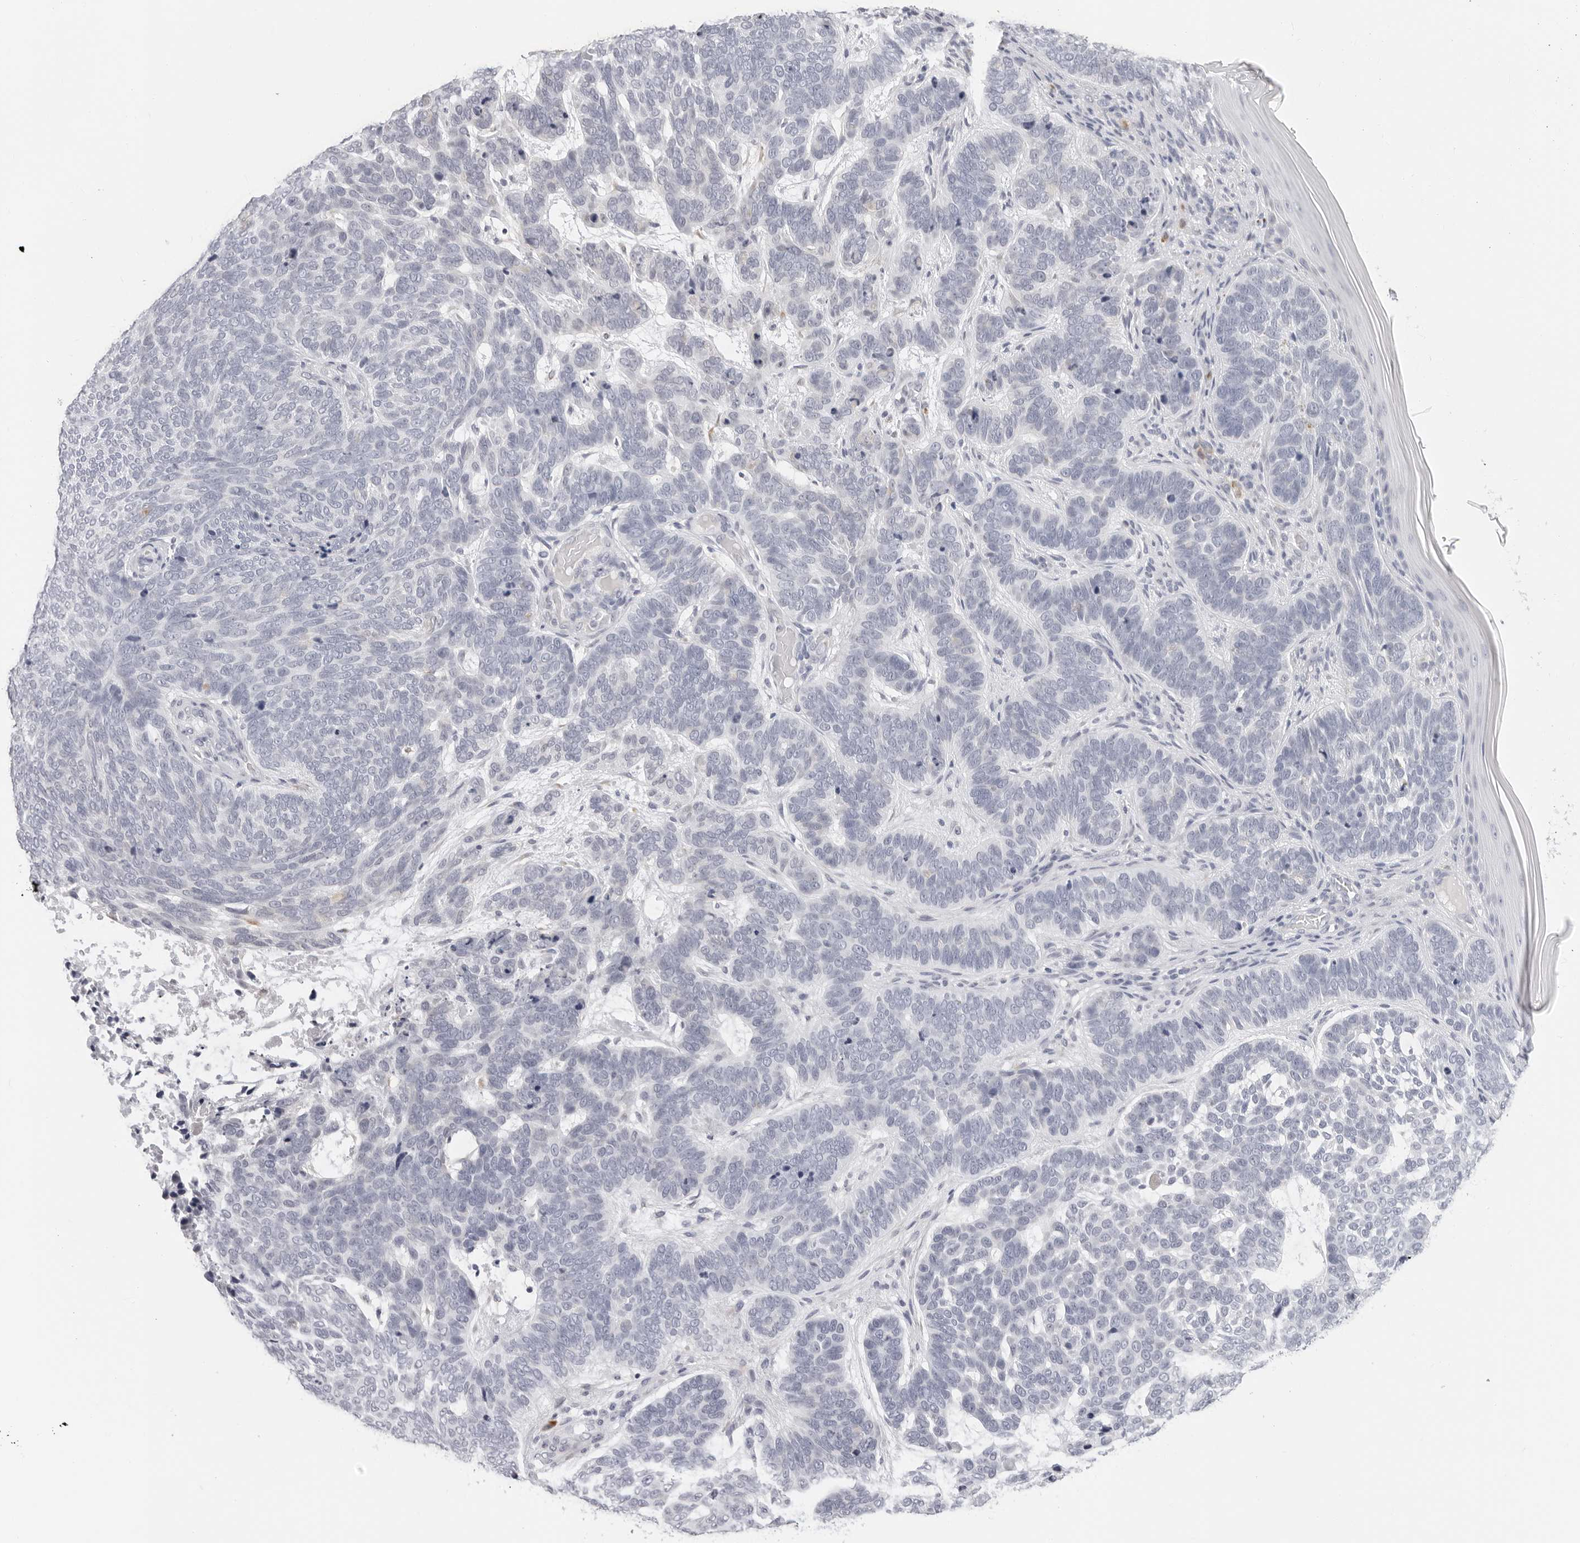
{"staining": {"intensity": "negative", "quantity": "none", "location": "none"}, "tissue": "skin cancer", "cell_type": "Tumor cells", "image_type": "cancer", "snomed": [{"axis": "morphology", "description": "Basal cell carcinoma"}, {"axis": "topography", "description": "Skin"}], "caption": "Skin basal cell carcinoma was stained to show a protein in brown. There is no significant expression in tumor cells.", "gene": "EDN2", "patient": {"sex": "female", "age": 85}}